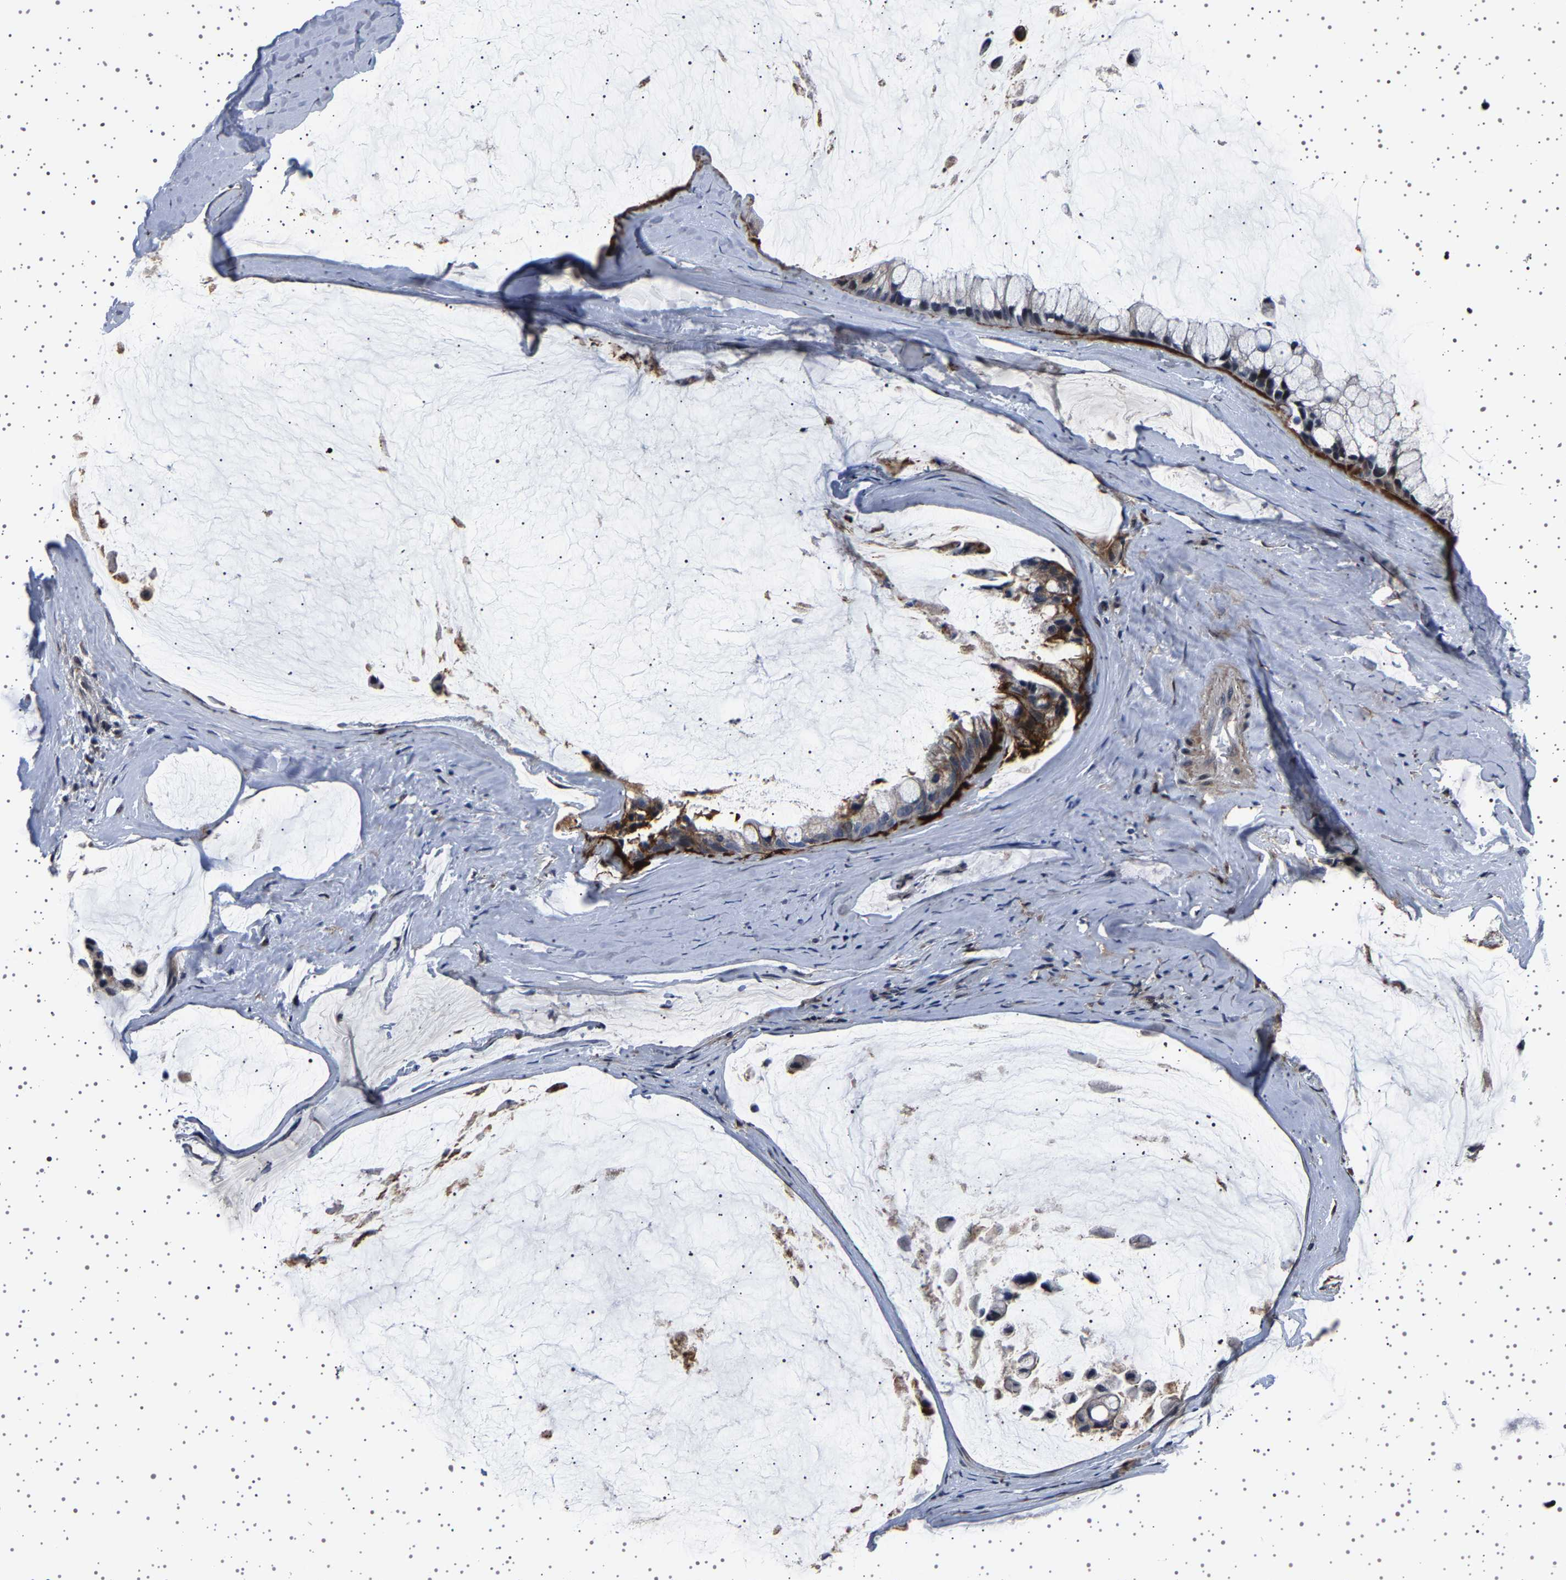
{"staining": {"intensity": "moderate", "quantity": "<25%", "location": "cytoplasmic/membranous"}, "tissue": "ovarian cancer", "cell_type": "Tumor cells", "image_type": "cancer", "snomed": [{"axis": "morphology", "description": "Cystadenocarcinoma, mucinous, NOS"}, {"axis": "topography", "description": "Ovary"}], "caption": "Tumor cells exhibit low levels of moderate cytoplasmic/membranous expression in about <25% of cells in human mucinous cystadenocarcinoma (ovarian).", "gene": "PAK5", "patient": {"sex": "female", "age": 39}}